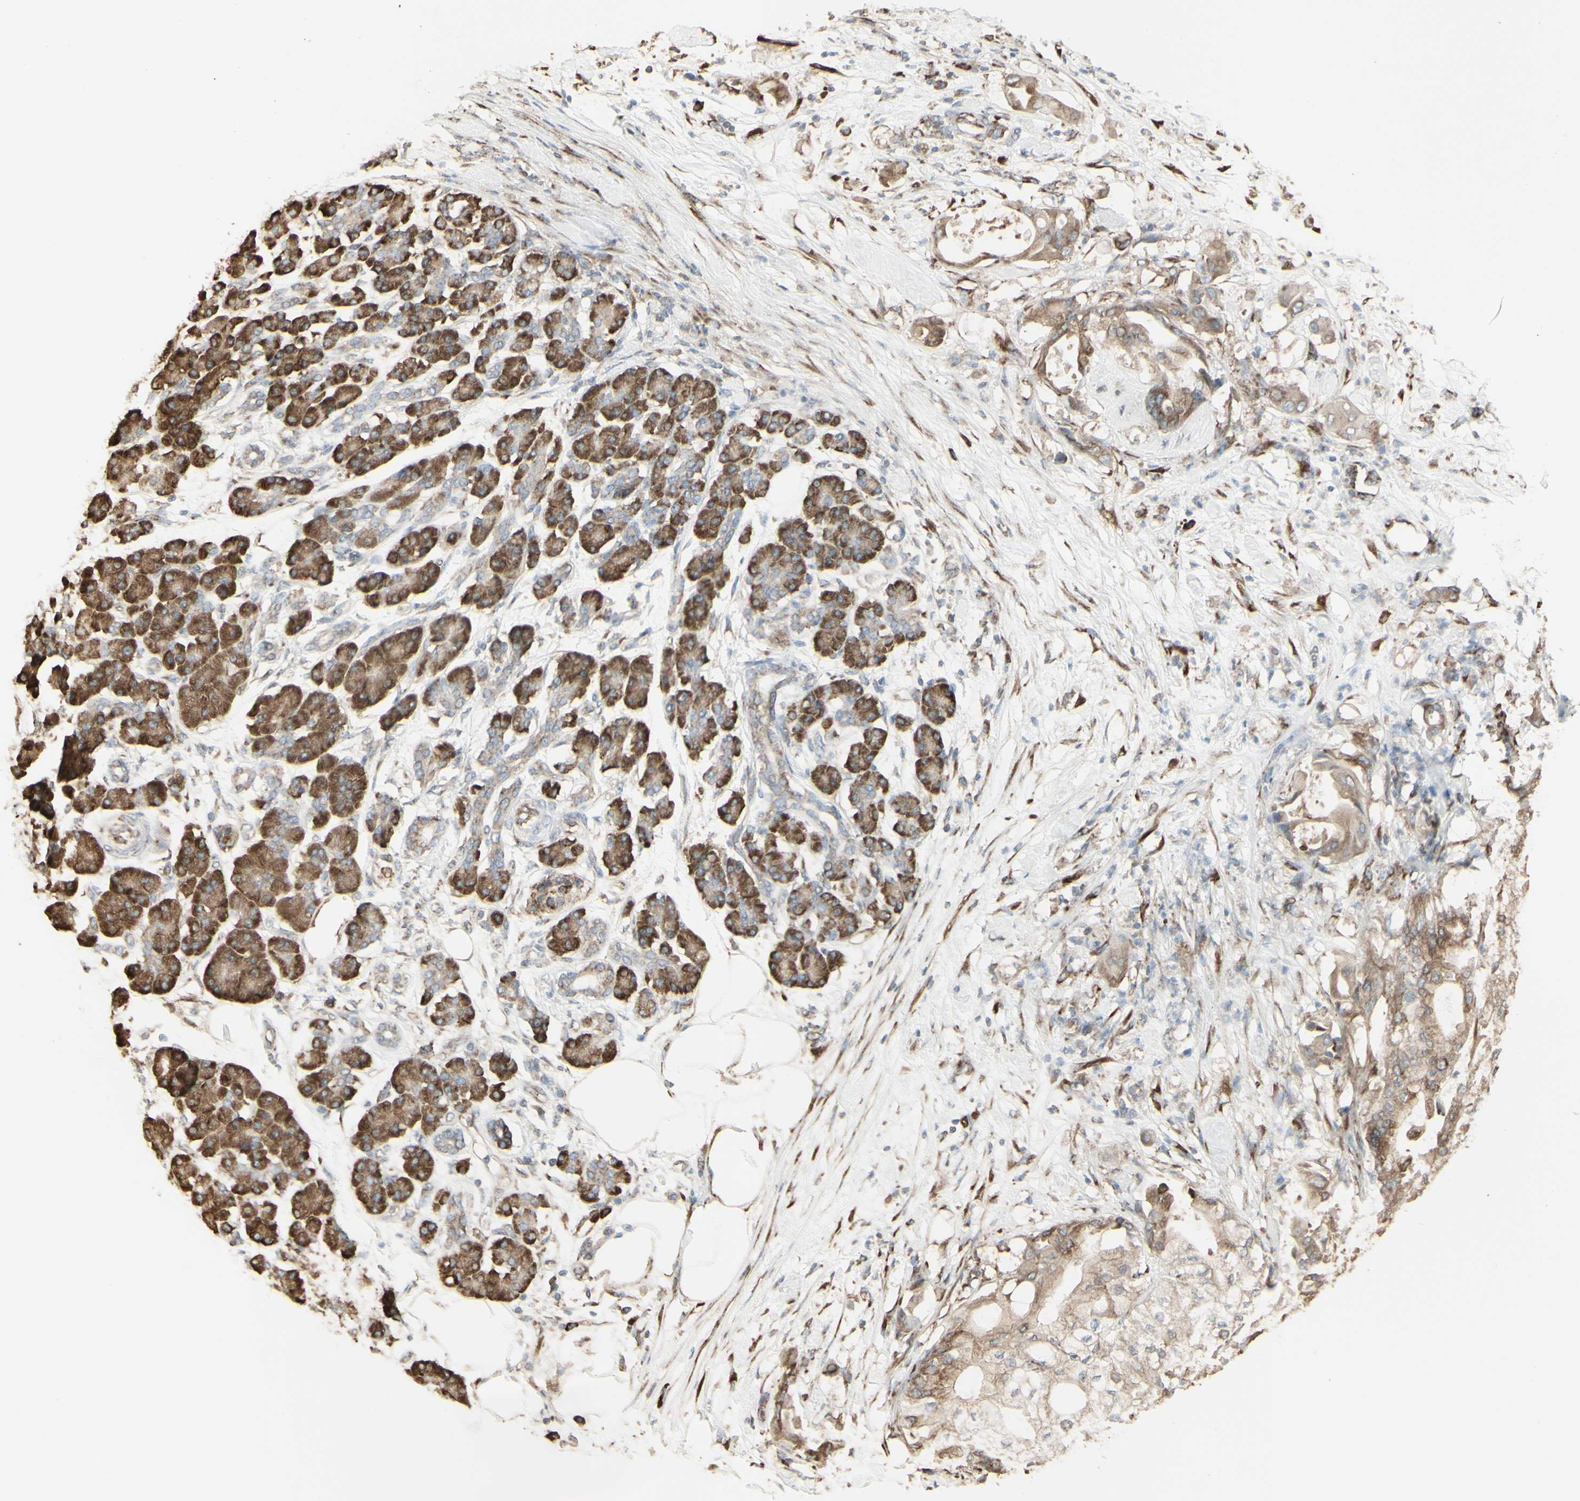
{"staining": {"intensity": "weak", "quantity": ">75%", "location": "cytoplasmic/membranous"}, "tissue": "pancreatic cancer", "cell_type": "Tumor cells", "image_type": "cancer", "snomed": [{"axis": "morphology", "description": "Adenocarcinoma, NOS"}, {"axis": "morphology", "description": "Adenocarcinoma, metastatic, NOS"}, {"axis": "topography", "description": "Lymph node"}, {"axis": "topography", "description": "Pancreas"}, {"axis": "topography", "description": "Duodenum"}], "caption": "Tumor cells reveal low levels of weak cytoplasmic/membranous expression in approximately >75% of cells in human pancreatic cancer (adenocarcinoma). (DAB = brown stain, brightfield microscopy at high magnification).", "gene": "EEF1B2", "patient": {"sex": "female", "age": 64}}